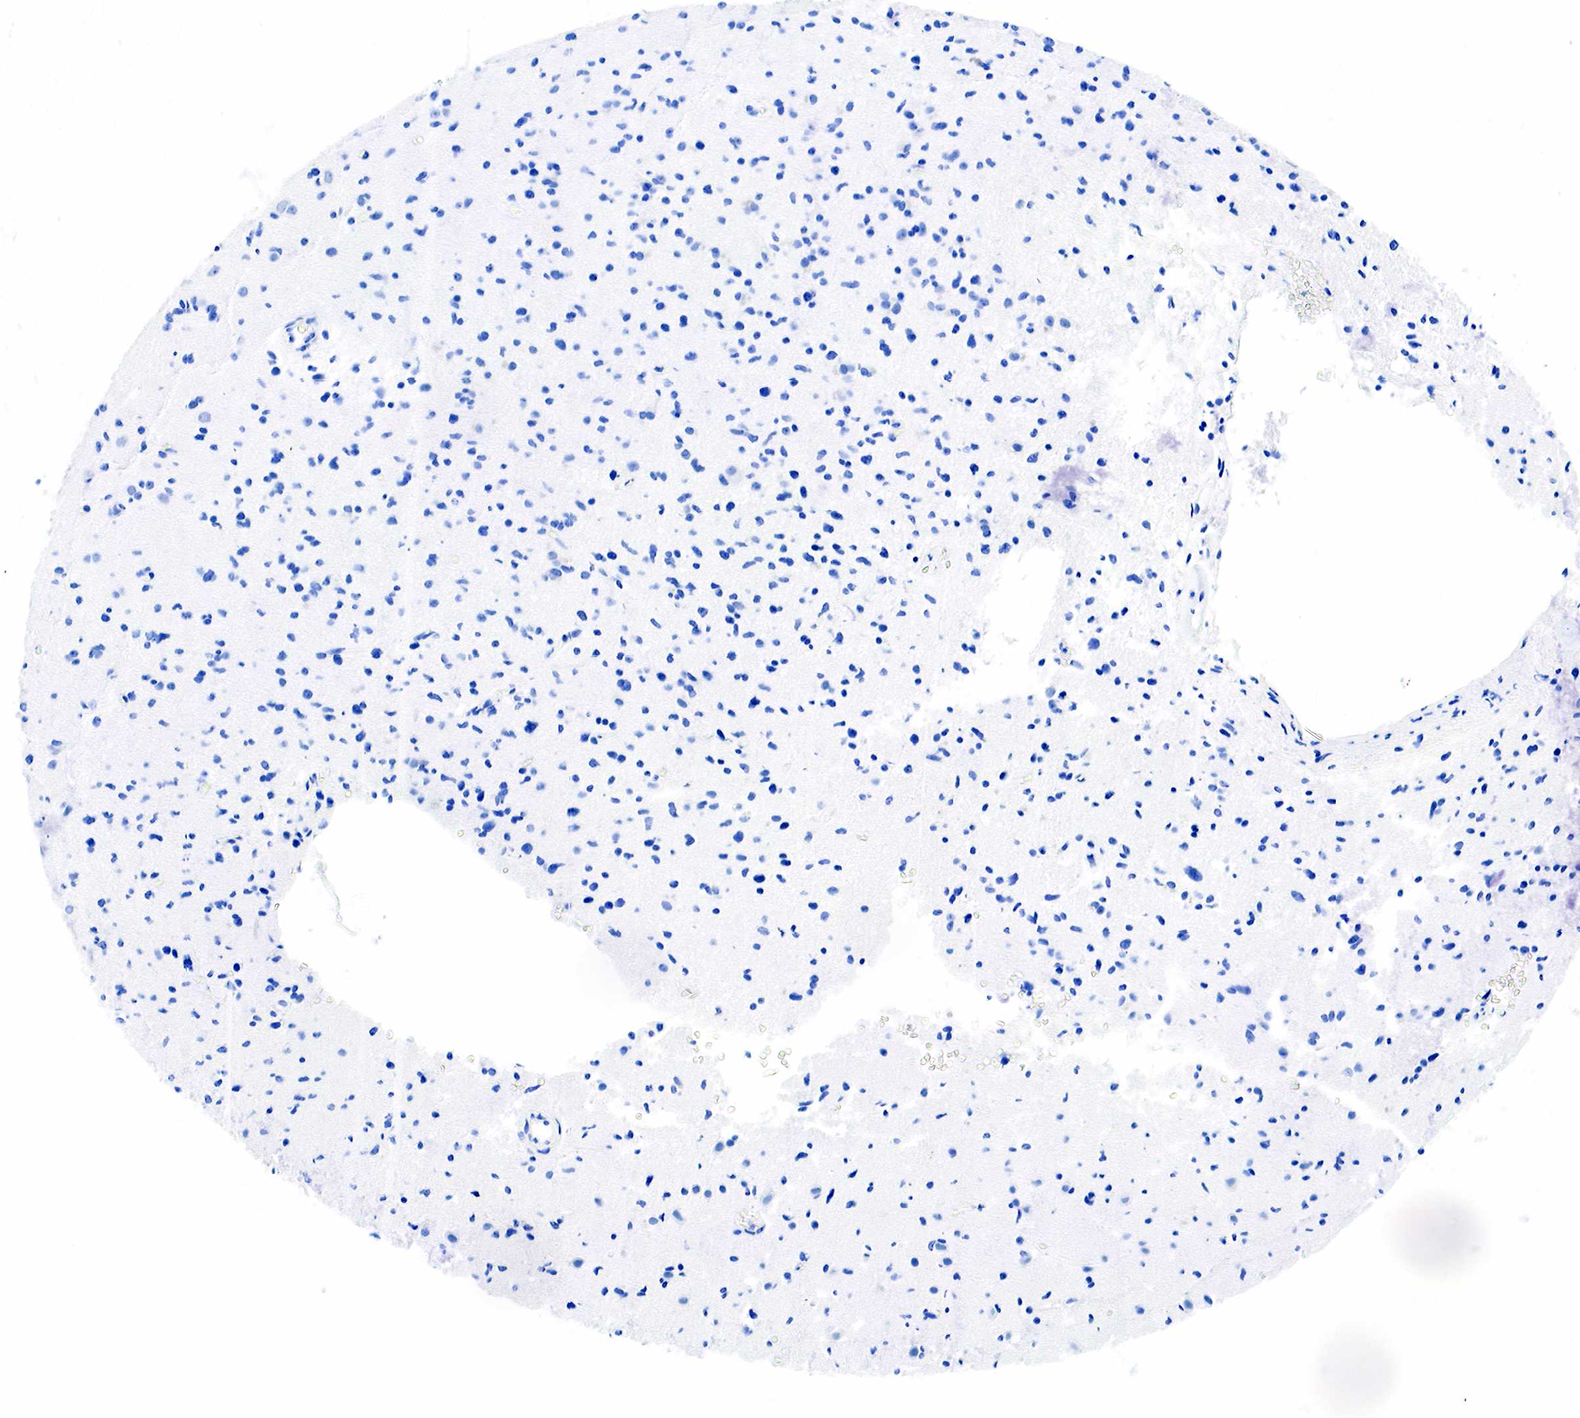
{"staining": {"intensity": "negative", "quantity": "none", "location": "none"}, "tissue": "glioma", "cell_type": "Tumor cells", "image_type": "cancer", "snomed": [{"axis": "morphology", "description": "Glioma, malignant, Low grade"}, {"axis": "topography", "description": "Brain"}], "caption": "This is an immunohistochemistry micrograph of malignant glioma (low-grade). There is no positivity in tumor cells.", "gene": "ESR1", "patient": {"sex": "female", "age": 46}}